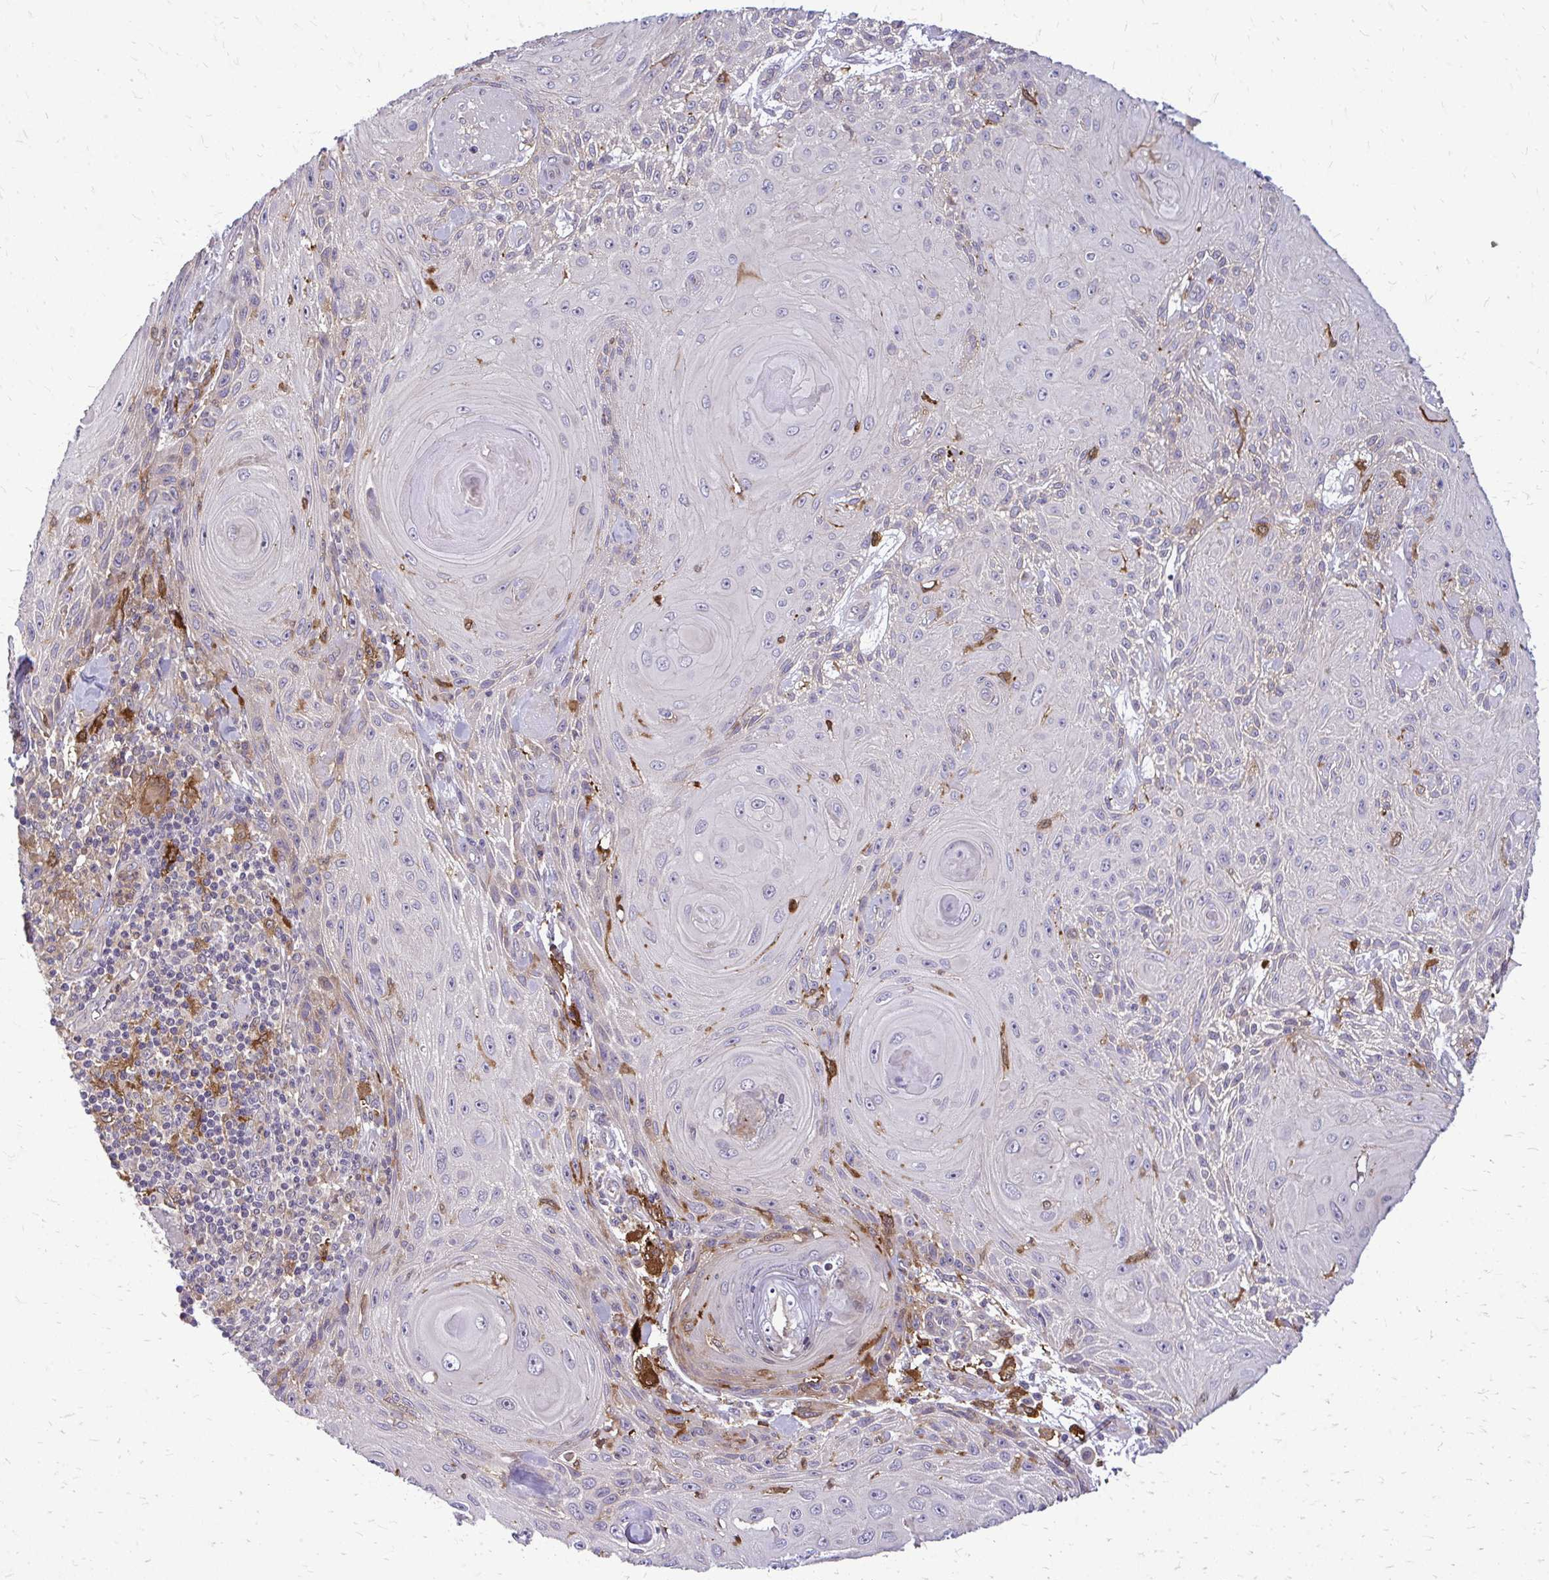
{"staining": {"intensity": "negative", "quantity": "none", "location": "none"}, "tissue": "skin cancer", "cell_type": "Tumor cells", "image_type": "cancer", "snomed": [{"axis": "morphology", "description": "Squamous cell carcinoma, NOS"}, {"axis": "topography", "description": "Skin"}], "caption": "Immunohistochemistry (IHC) histopathology image of neoplastic tissue: skin cancer (squamous cell carcinoma) stained with DAB (3,3'-diaminobenzidine) displays no significant protein expression in tumor cells.", "gene": "OXNAD1", "patient": {"sex": "male", "age": 88}}